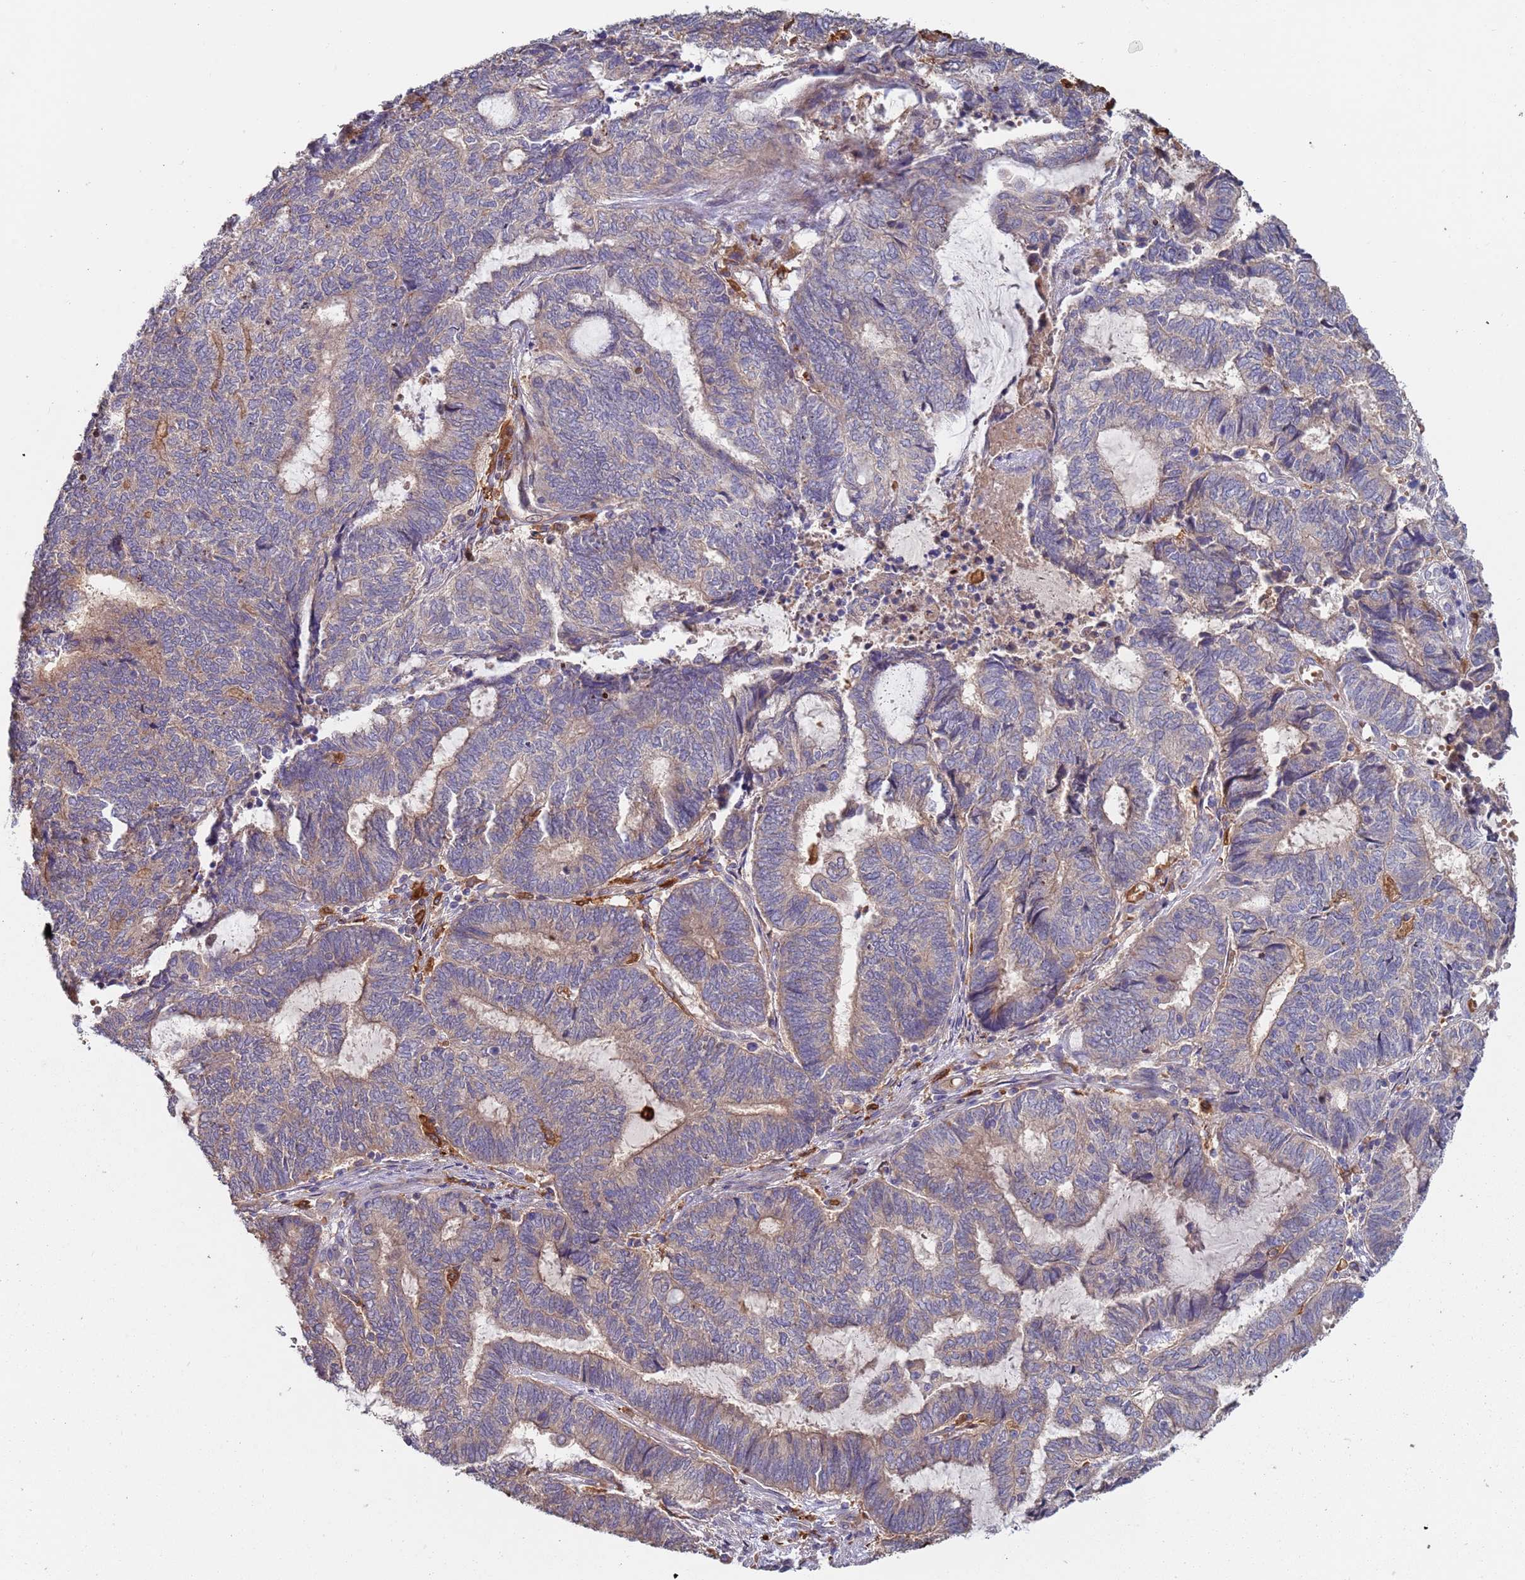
{"staining": {"intensity": "weak", "quantity": "<25%", "location": "cytoplasmic/membranous"}, "tissue": "endometrial cancer", "cell_type": "Tumor cells", "image_type": "cancer", "snomed": [{"axis": "morphology", "description": "Adenocarcinoma, NOS"}, {"axis": "topography", "description": "Uterus"}, {"axis": "topography", "description": "Endometrium"}], "caption": "Endometrial cancer stained for a protein using immunohistochemistry shows no expression tumor cells.", "gene": "MALRD1", "patient": {"sex": "female", "age": 70}}